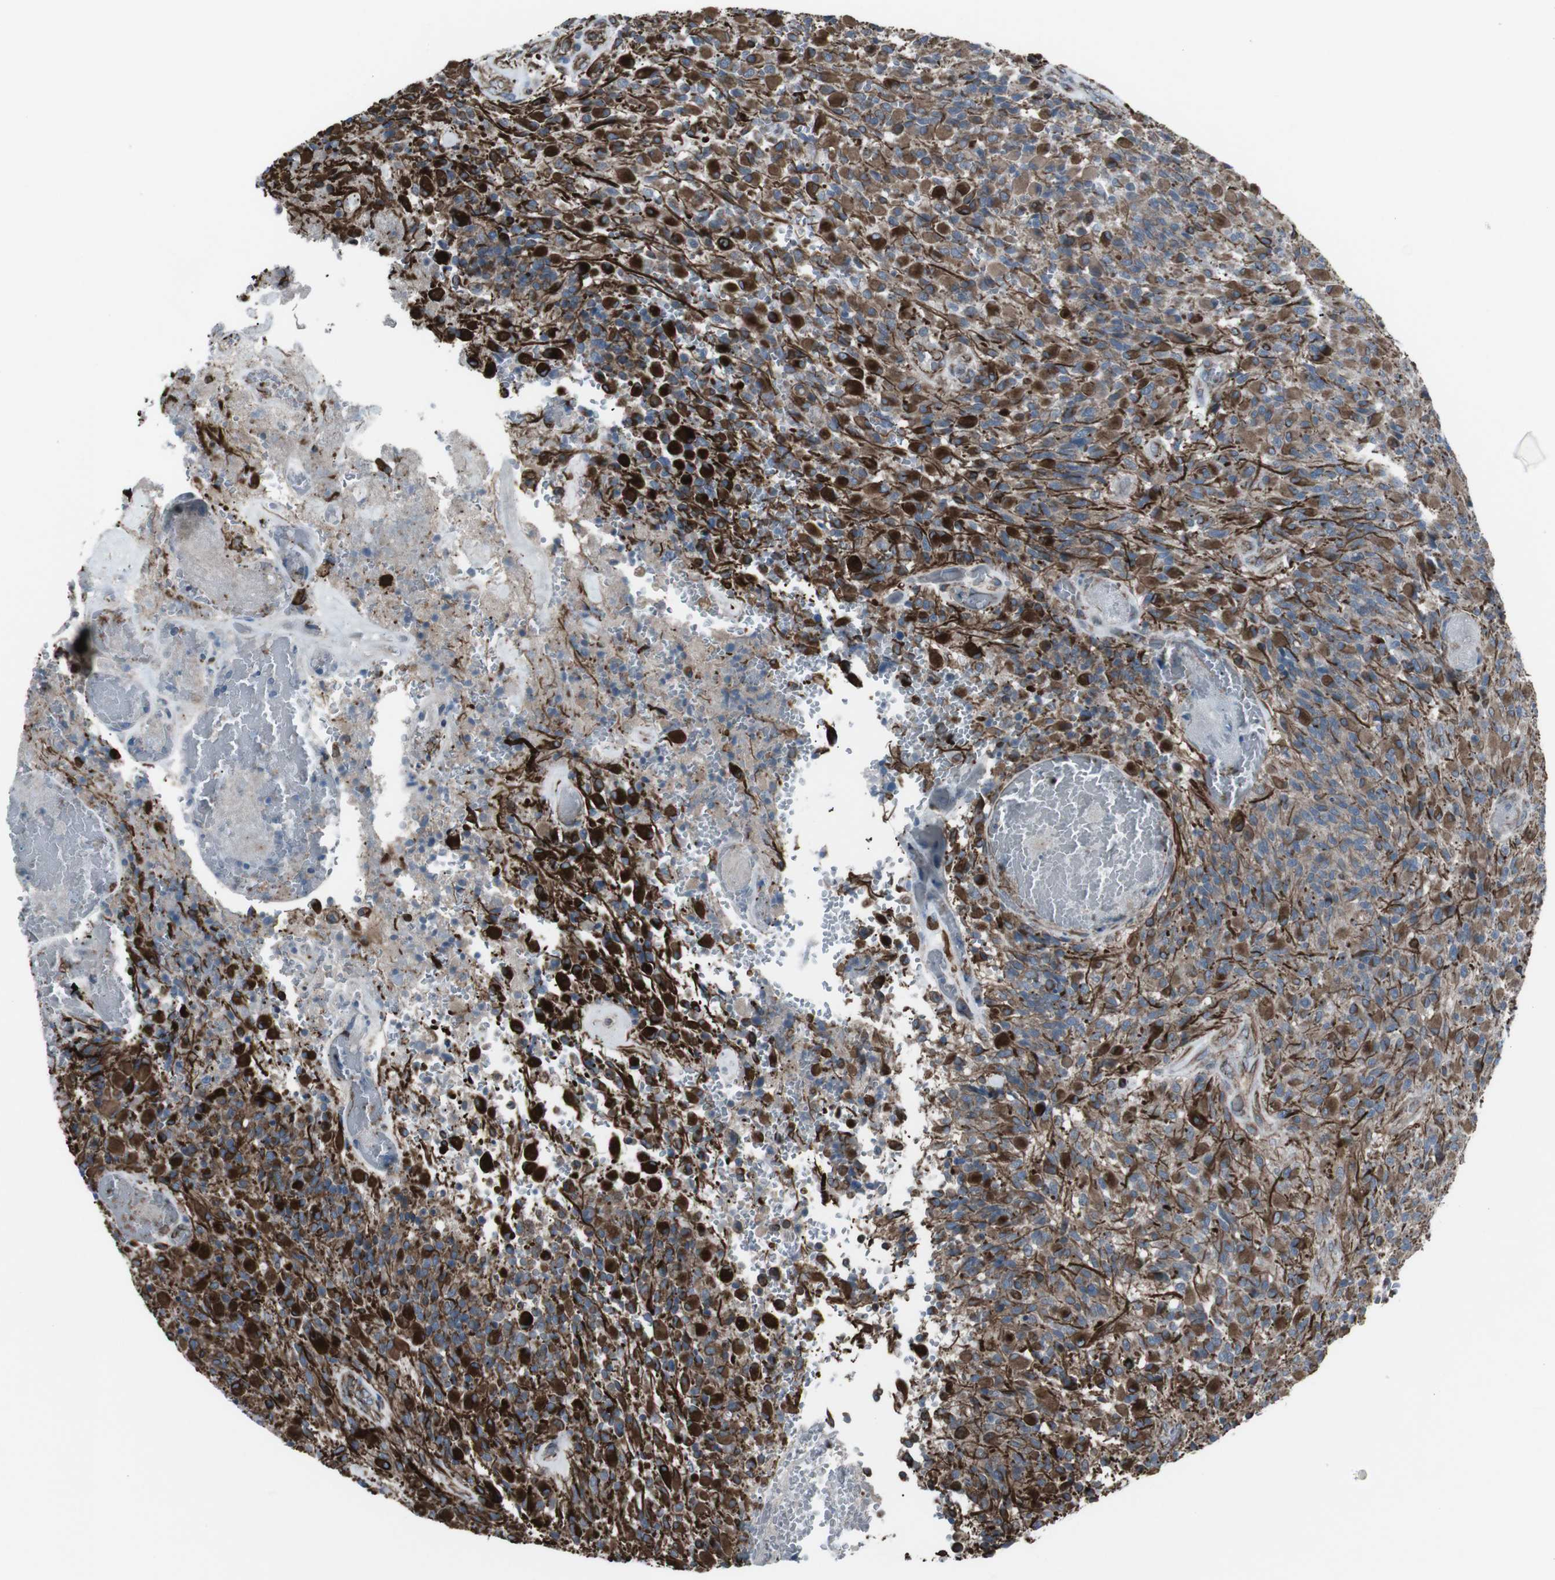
{"staining": {"intensity": "weak", "quantity": "25%-75%", "location": "cytoplasmic/membranous"}, "tissue": "glioma", "cell_type": "Tumor cells", "image_type": "cancer", "snomed": [{"axis": "morphology", "description": "Glioma, malignant, High grade"}, {"axis": "topography", "description": "Brain"}], "caption": "Protein expression analysis of human malignant glioma (high-grade) reveals weak cytoplasmic/membranous staining in approximately 25%-75% of tumor cells.", "gene": "TMEM141", "patient": {"sex": "male", "age": 71}}